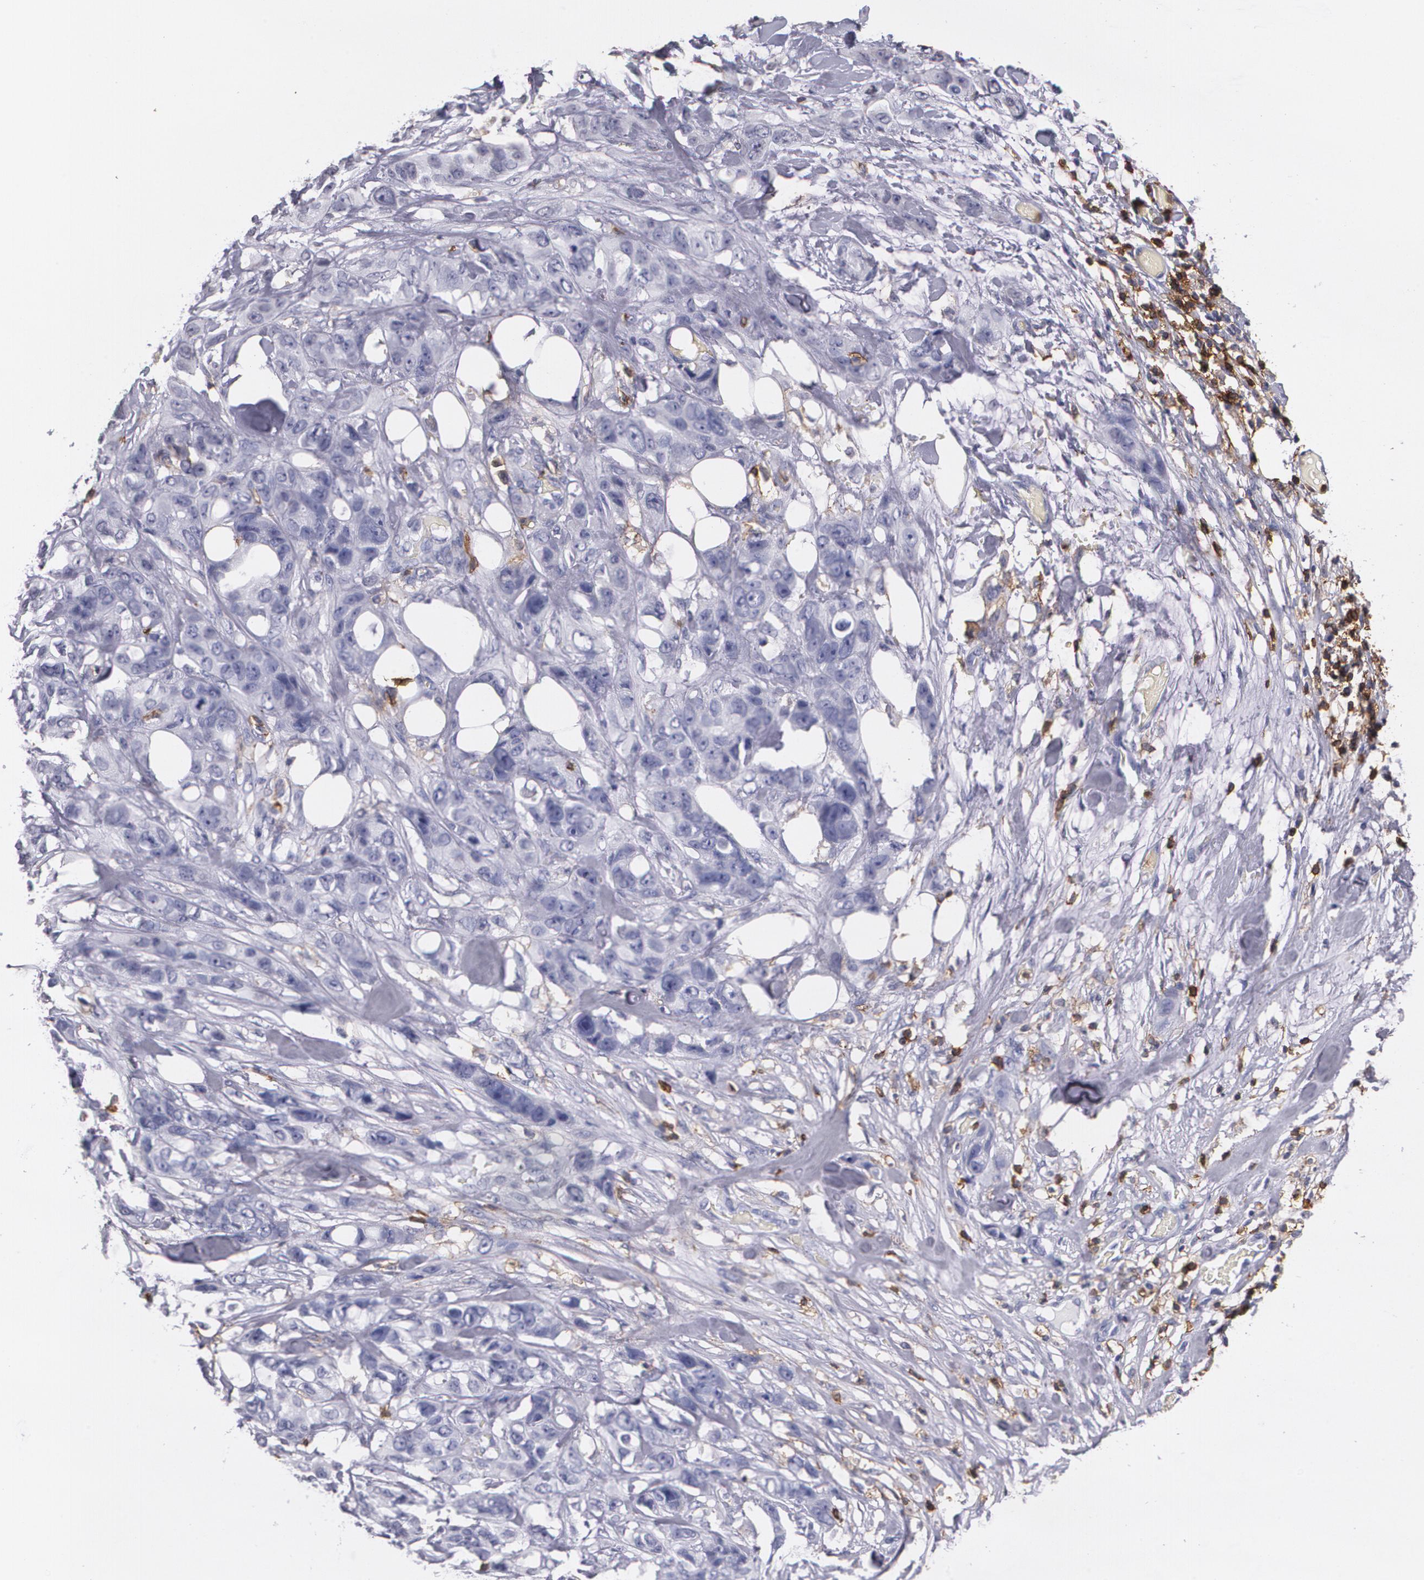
{"staining": {"intensity": "negative", "quantity": "none", "location": "none"}, "tissue": "stomach cancer", "cell_type": "Tumor cells", "image_type": "cancer", "snomed": [{"axis": "morphology", "description": "Adenocarcinoma, NOS"}, {"axis": "topography", "description": "Stomach, upper"}], "caption": "A high-resolution photomicrograph shows immunohistochemistry (IHC) staining of adenocarcinoma (stomach), which demonstrates no significant expression in tumor cells.", "gene": "PTPRC", "patient": {"sex": "male", "age": 47}}